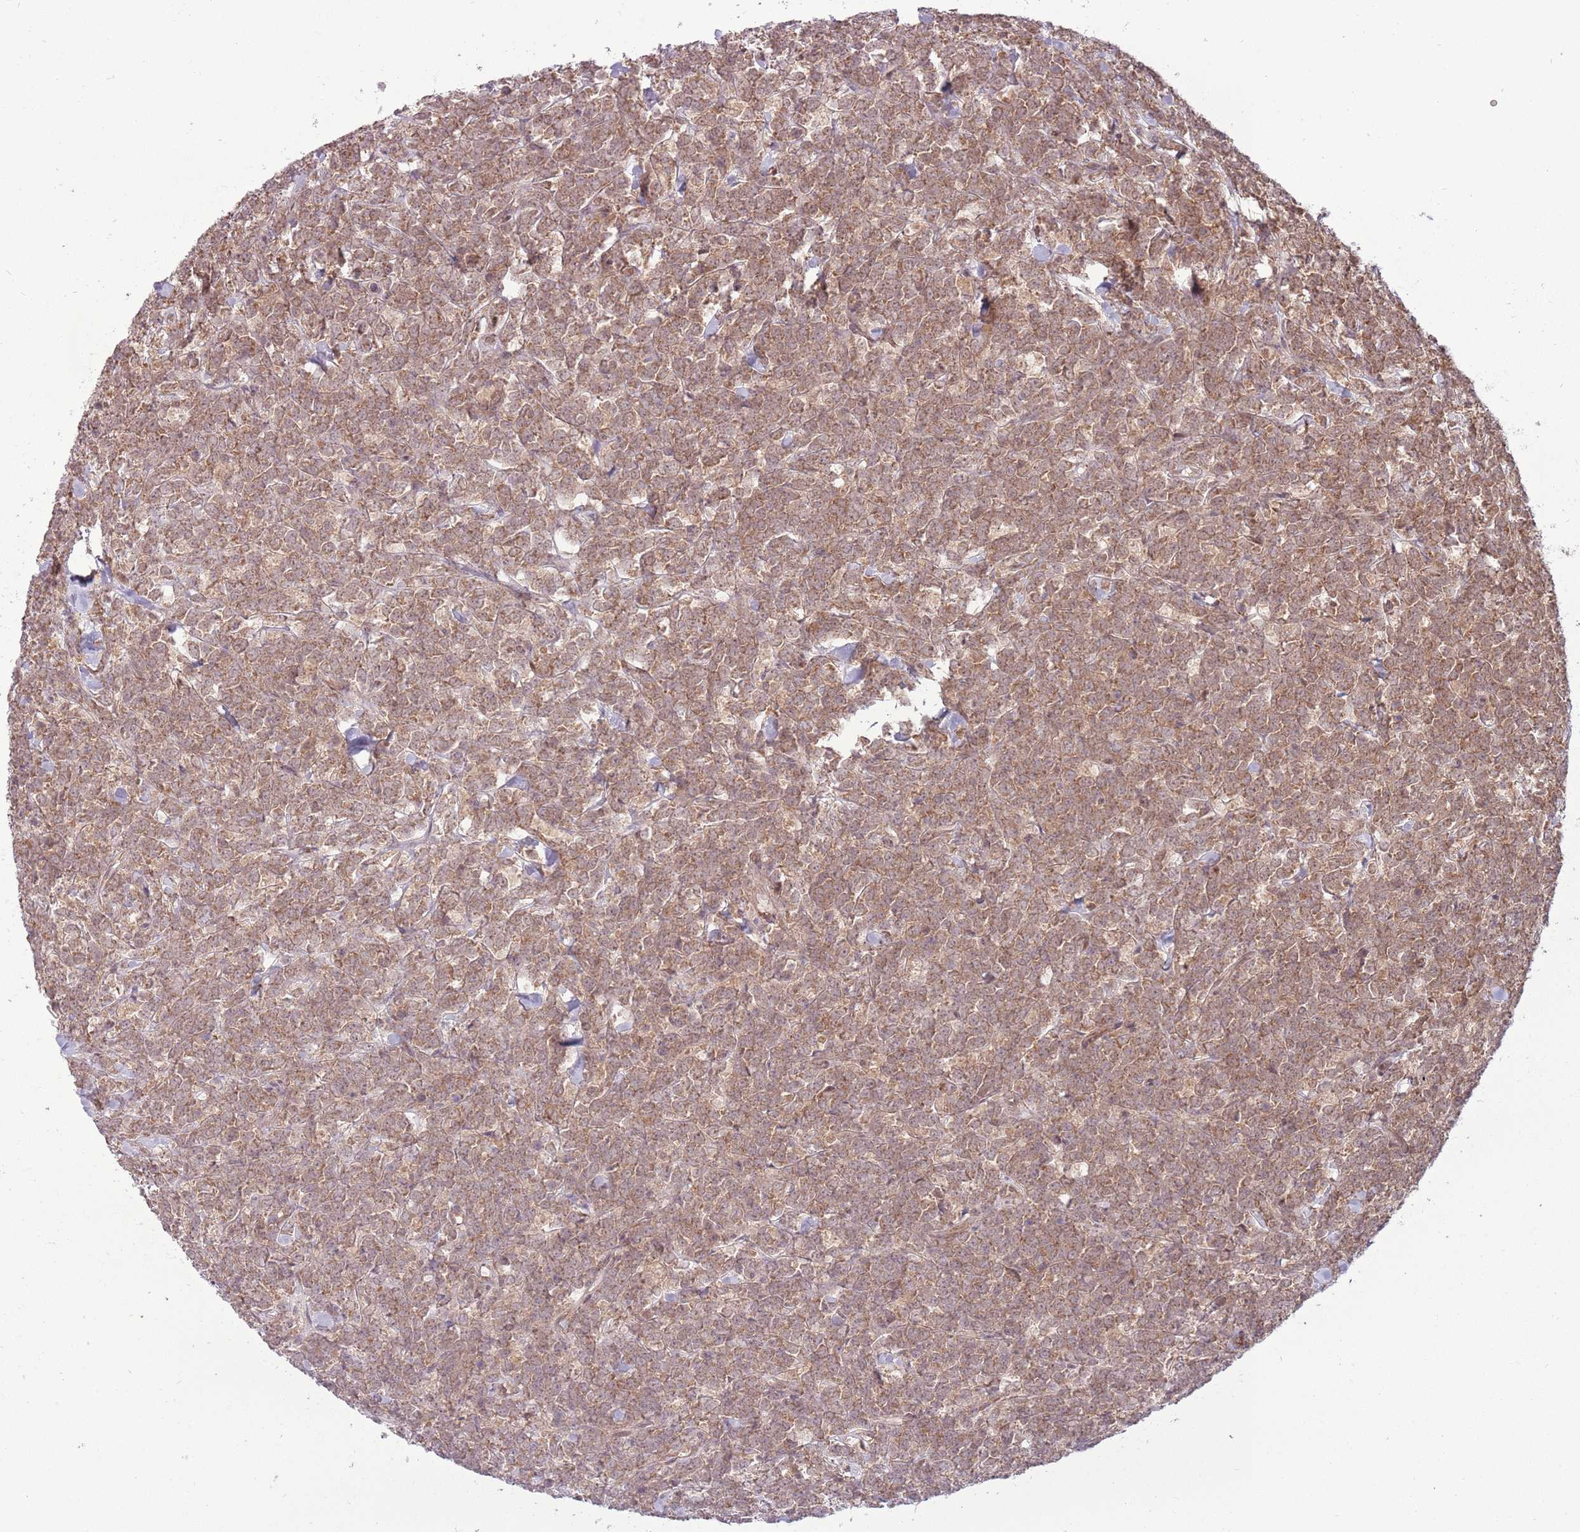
{"staining": {"intensity": "moderate", "quantity": ">75%", "location": "cytoplasmic/membranous"}, "tissue": "lymphoma", "cell_type": "Tumor cells", "image_type": "cancer", "snomed": [{"axis": "morphology", "description": "Malignant lymphoma, non-Hodgkin's type, High grade"}, {"axis": "topography", "description": "Small intestine"}], "caption": "Brown immunohistochemical staining in high-grade malignant lymphoma, non-Hodgkin's type reveals moderate cytoplasmic/membranous expression in about >75% of tumor cells.", "gene": "ADAMTS3", "patient": {"sex": "male", "age": 8}}